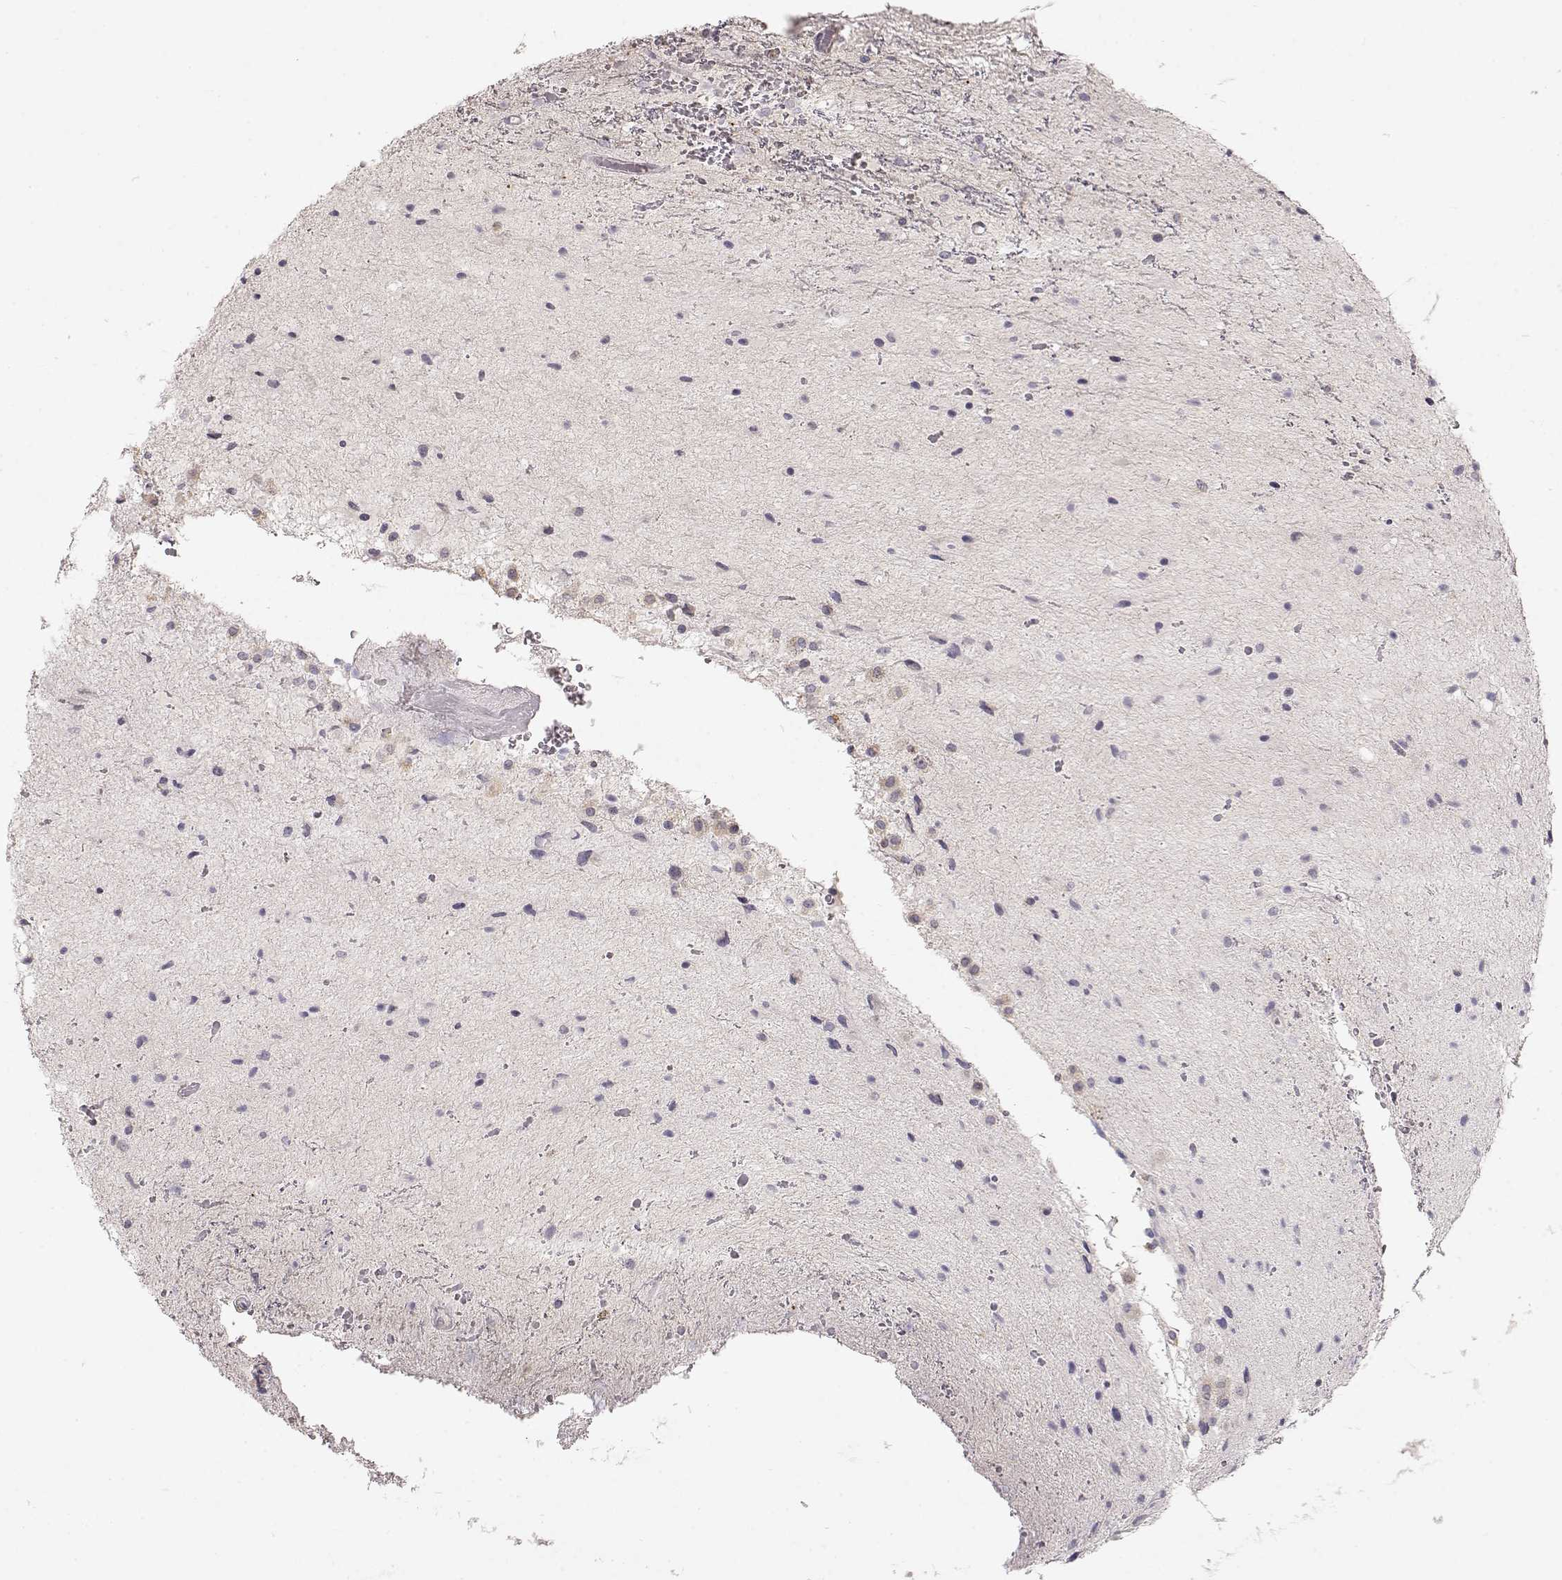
{"staining": {"intensity": "negative", "quantity": "none", "location": "none"}, "tissue": "glioma", "cell_type": "Tumor cells", "image_type": "cancer", "snomed": [{"axis": "morphology", "description": "Glioma, malignant, Low grade"}, {"axis": "topography", "description": "Cerebellum"}], "caption": "Protein analysis of low-grade glioma (malignant) exhibits no significant staining in tumor cells.", "gene": "ARHGAP8", "patient": {"sex": "female", "age": 14}}